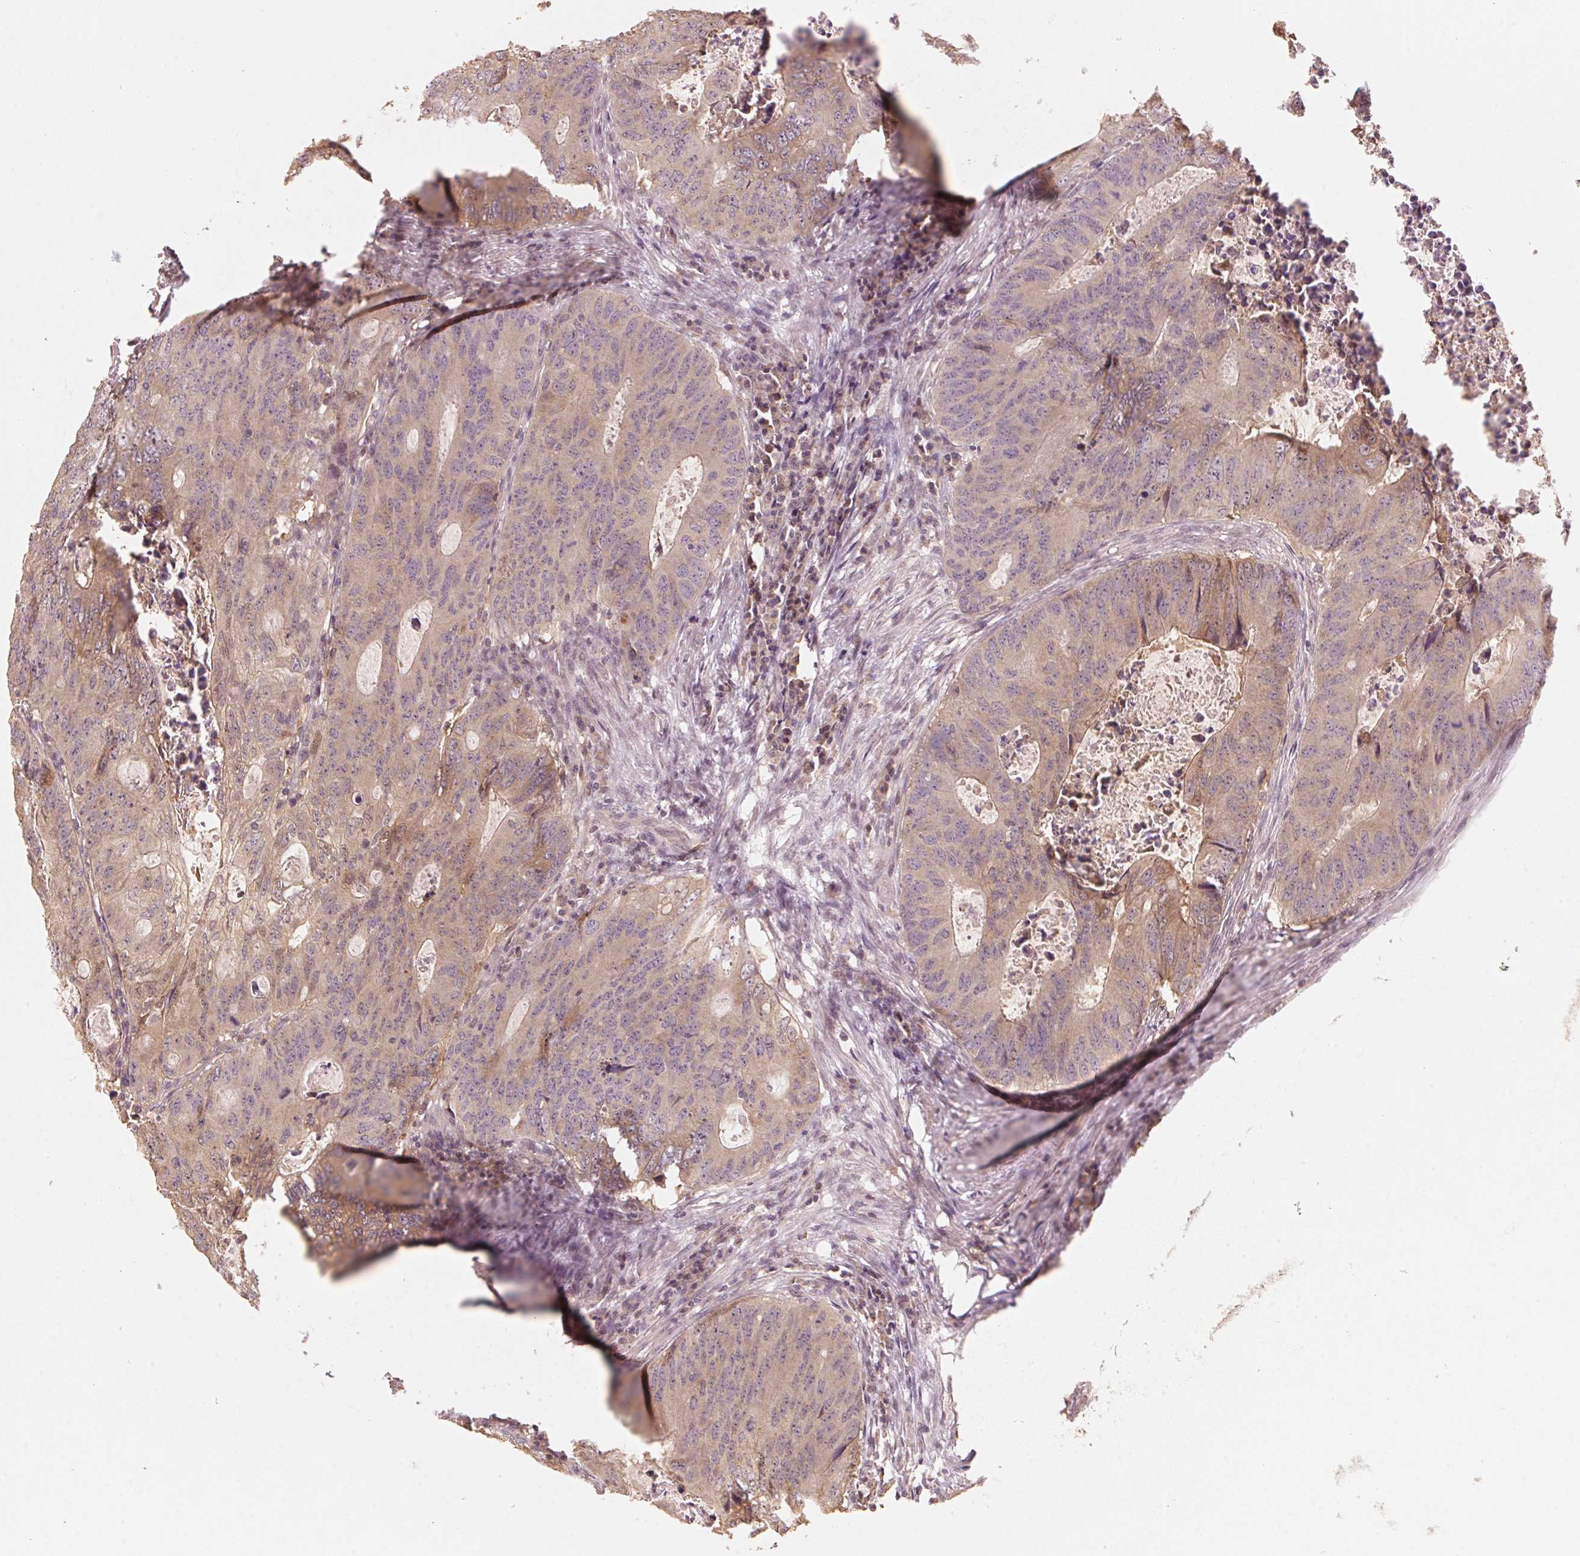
{"staining": {"intensity": "moderate", "quantity": ">75%", "location": "cytoplasmic/membranous"}, "tissue": "colorectal cancer", "cell_type": "Tumor cells", "image_type": "cancer", "snomed": [{"axis": "morphology", "description": "Adenocarcinoma, NOS"}, {"axis": "topography", "description": "Colon"}], "caption": "Immunohistochemistry (IHC) photomicrograph of colorectal adenocarcinoma stained for a protein (brown), which shows medium levels of moderate cytoplasmic/membranous positivity in about >75% of tumor cells.", "gene": "C2orf73", "patient": {"sex": "male", "age": 67}}